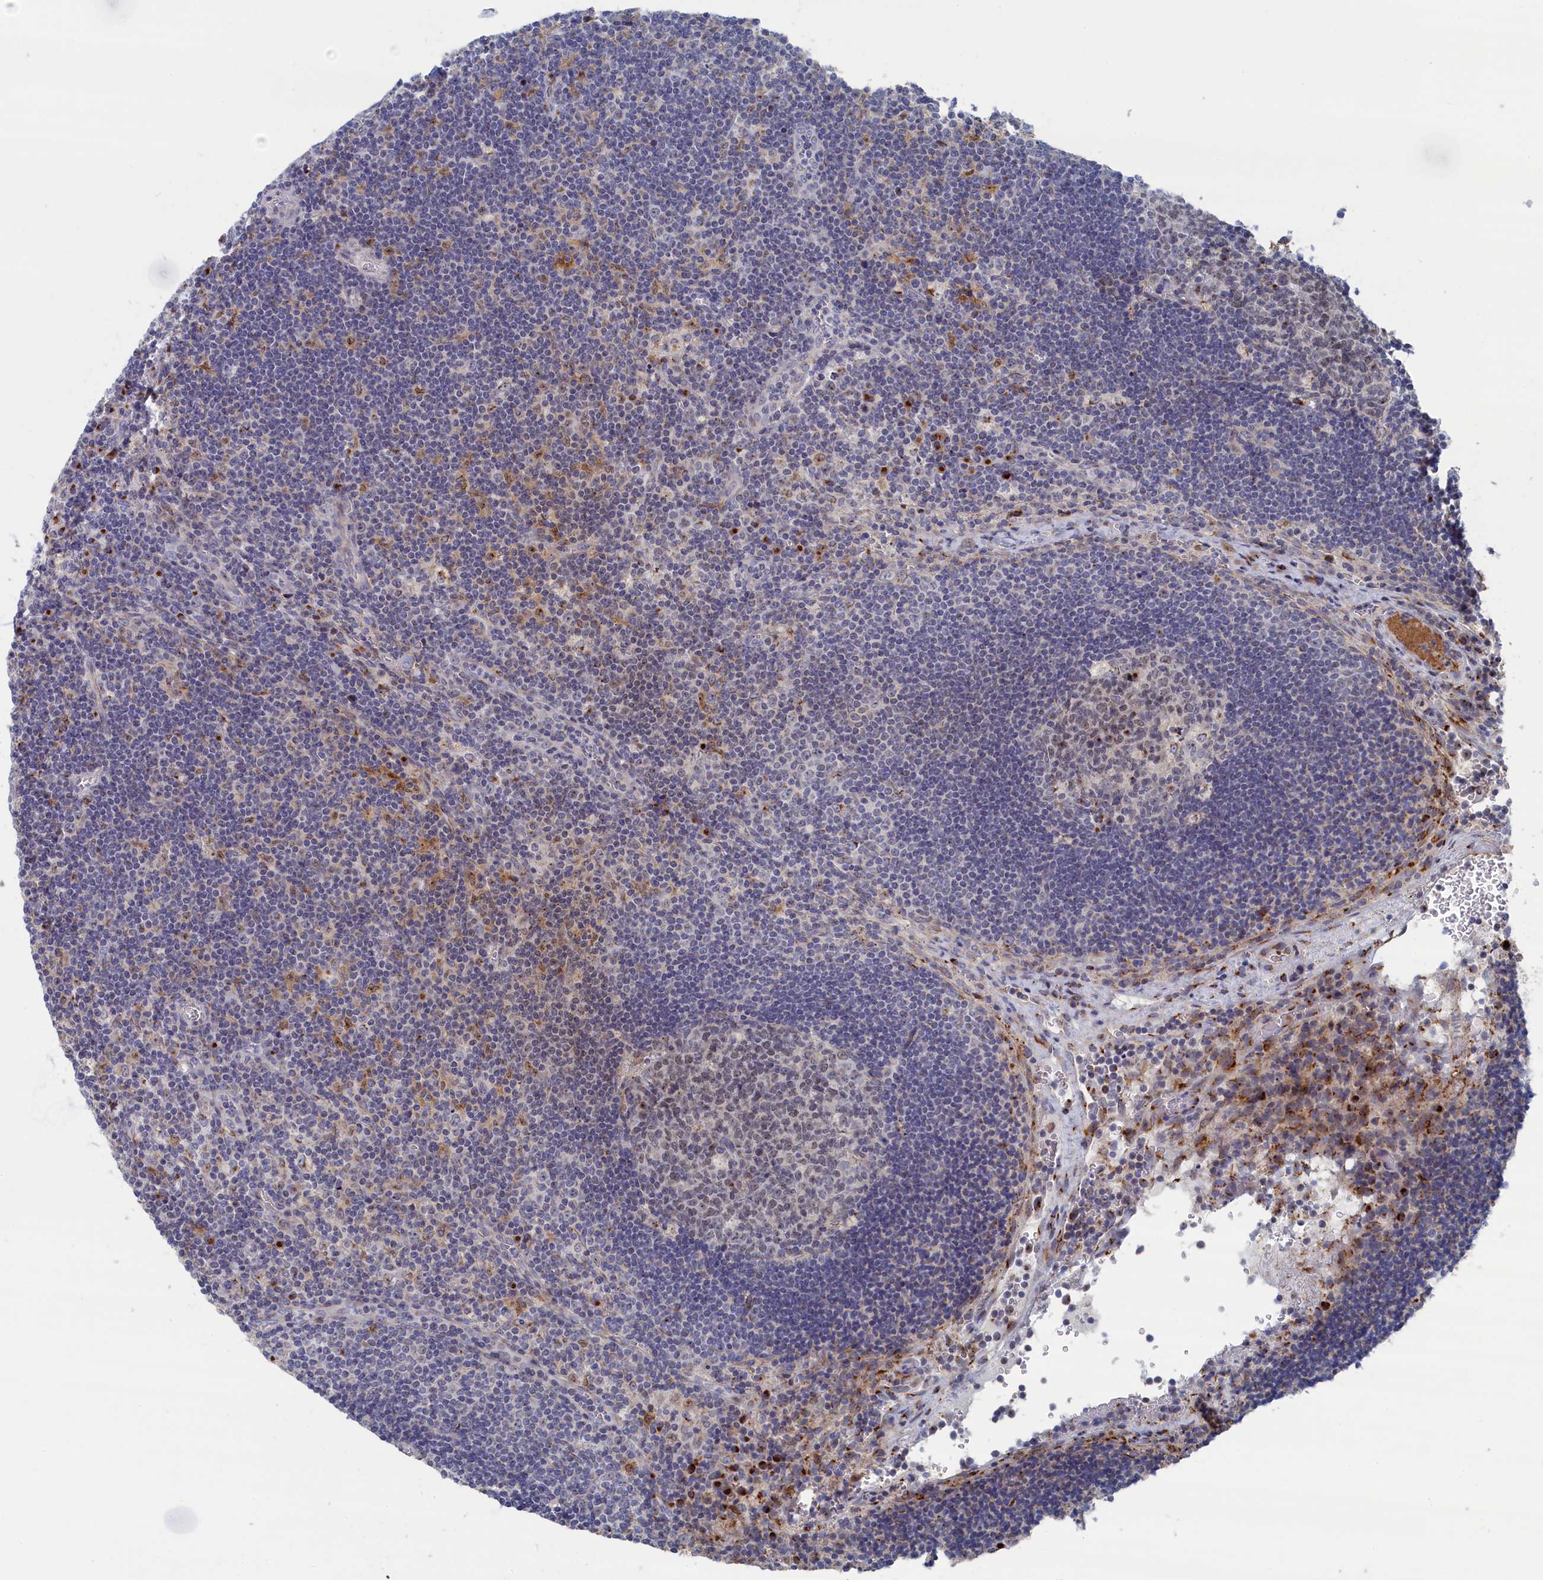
{"staining": {"intensity": "negative", "quantity": "none", "location": "none"}, "tissue": "lymph node", "cell_type": "Germinal center cells", "image_type": "normal", "snomed": [{"axis": "morphology", "description": "Normal tissue, NOS"}, {"axis": "topography", "description": "Lymph node"}], "caption": "Immunohistochemistry (IHC) of benign lymph node exhibits no expression in germinal center cells. (Stains: DAB immunohistochemistry (IHC) with hematoxylin counter stain, Microscopy: brightfield microscopy at high magnification).", "gene": "IRX1", "patient": {"sex": "male", "age": 58}}